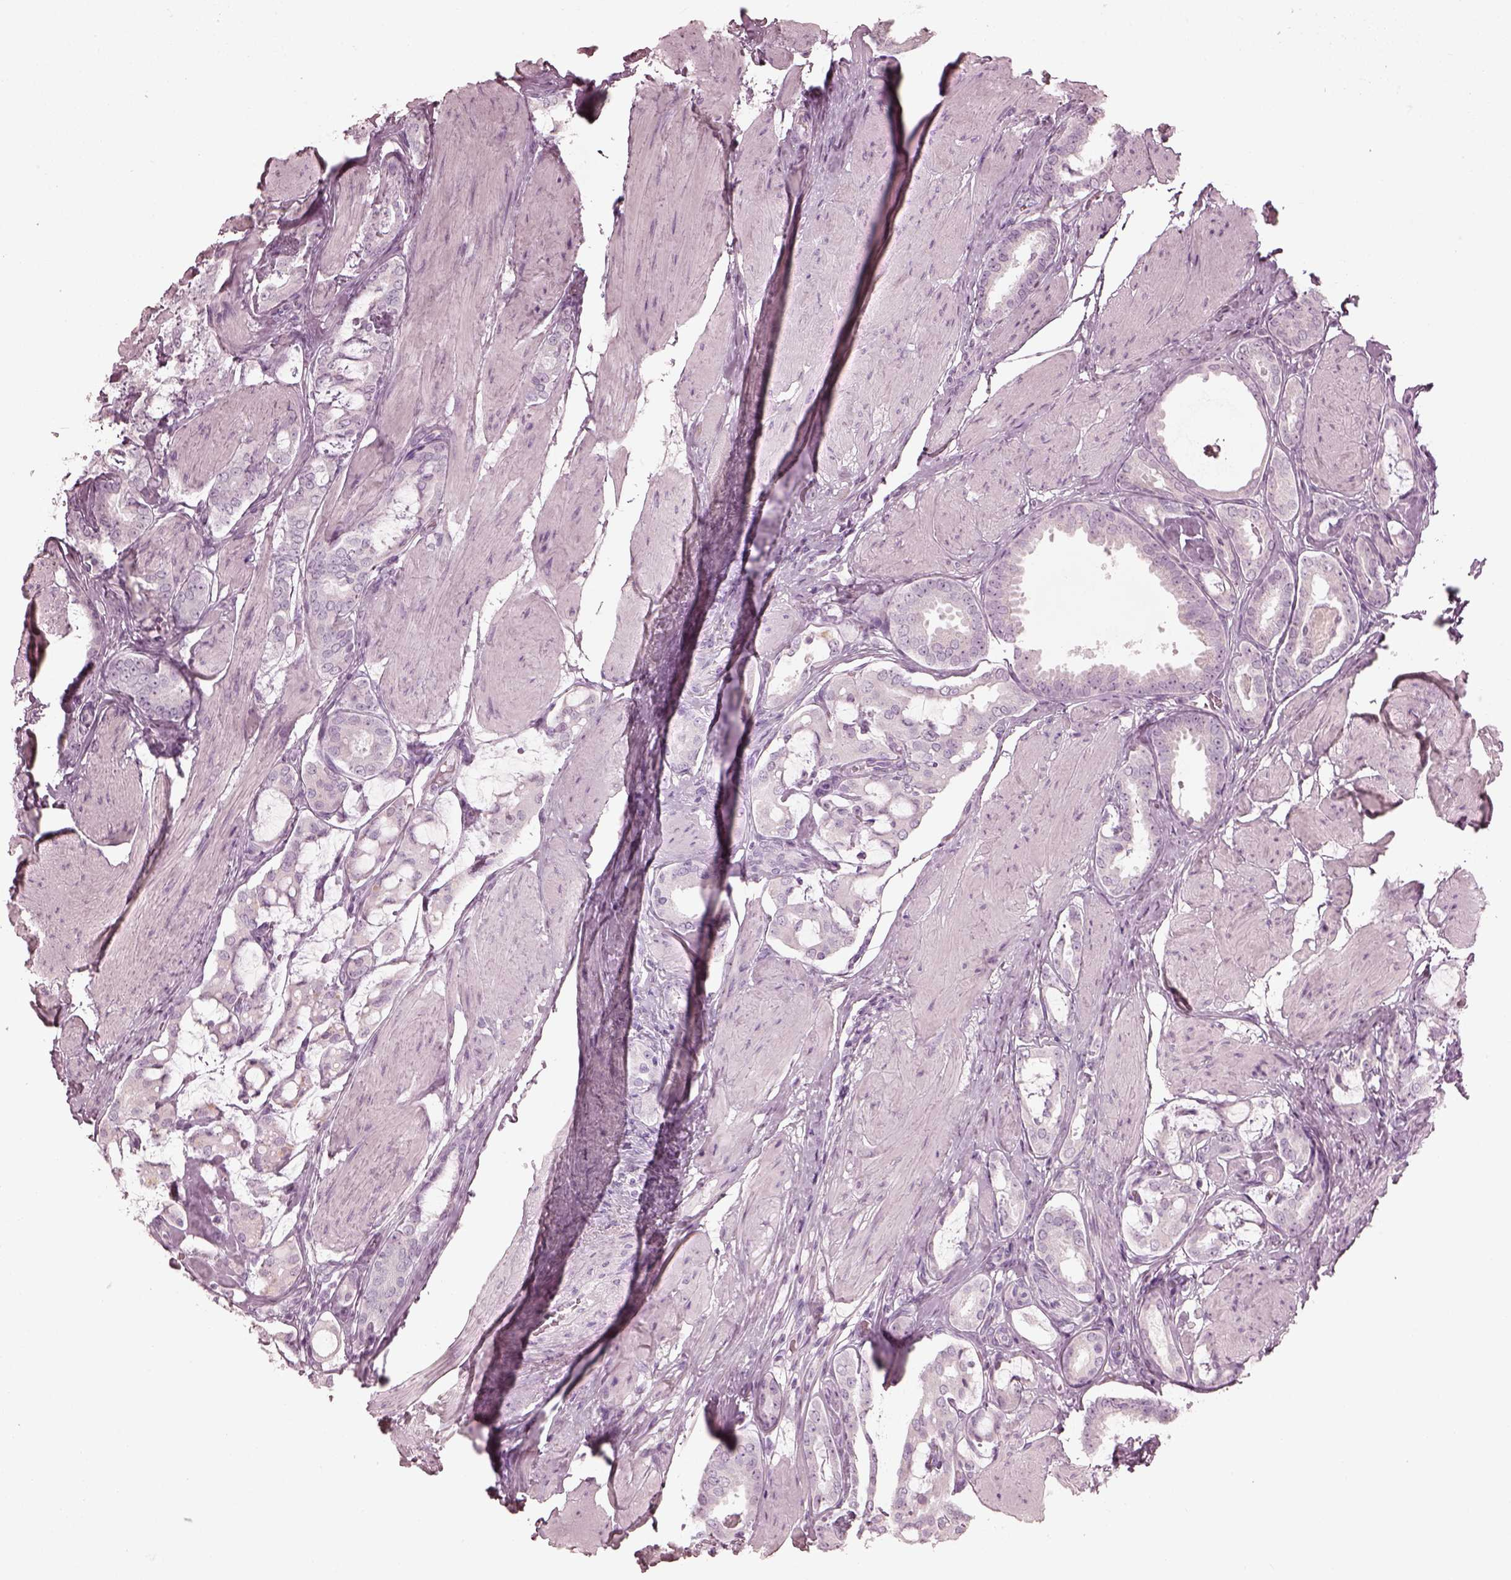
{"staining": {"intensity": "negative", "quantity": "none", "location": "none"}, "tissue": "prostate cancer", "cell_type": "Tumor cells", "image_type": "cancer", "snomed": [{"axis": "morphology", "description": "Adenocarcinoma, High grade"}, {"axis": "topography", "description": "Prostate"}], "caption": "Immunohistochemistry (IHC) histopathology image of neoplastic tissue: prostate cancer stained with DAB (3,3'-diaminobenzidine) displays no significant protein expression in tumor cells. (Stains: DAB immunohistochemistry with hematoxylin counter stain, Microscopy: brightfield microscopy at high magnification).", "gene": "SAXO2", "patient": {"sex": "male", "age": 63}}